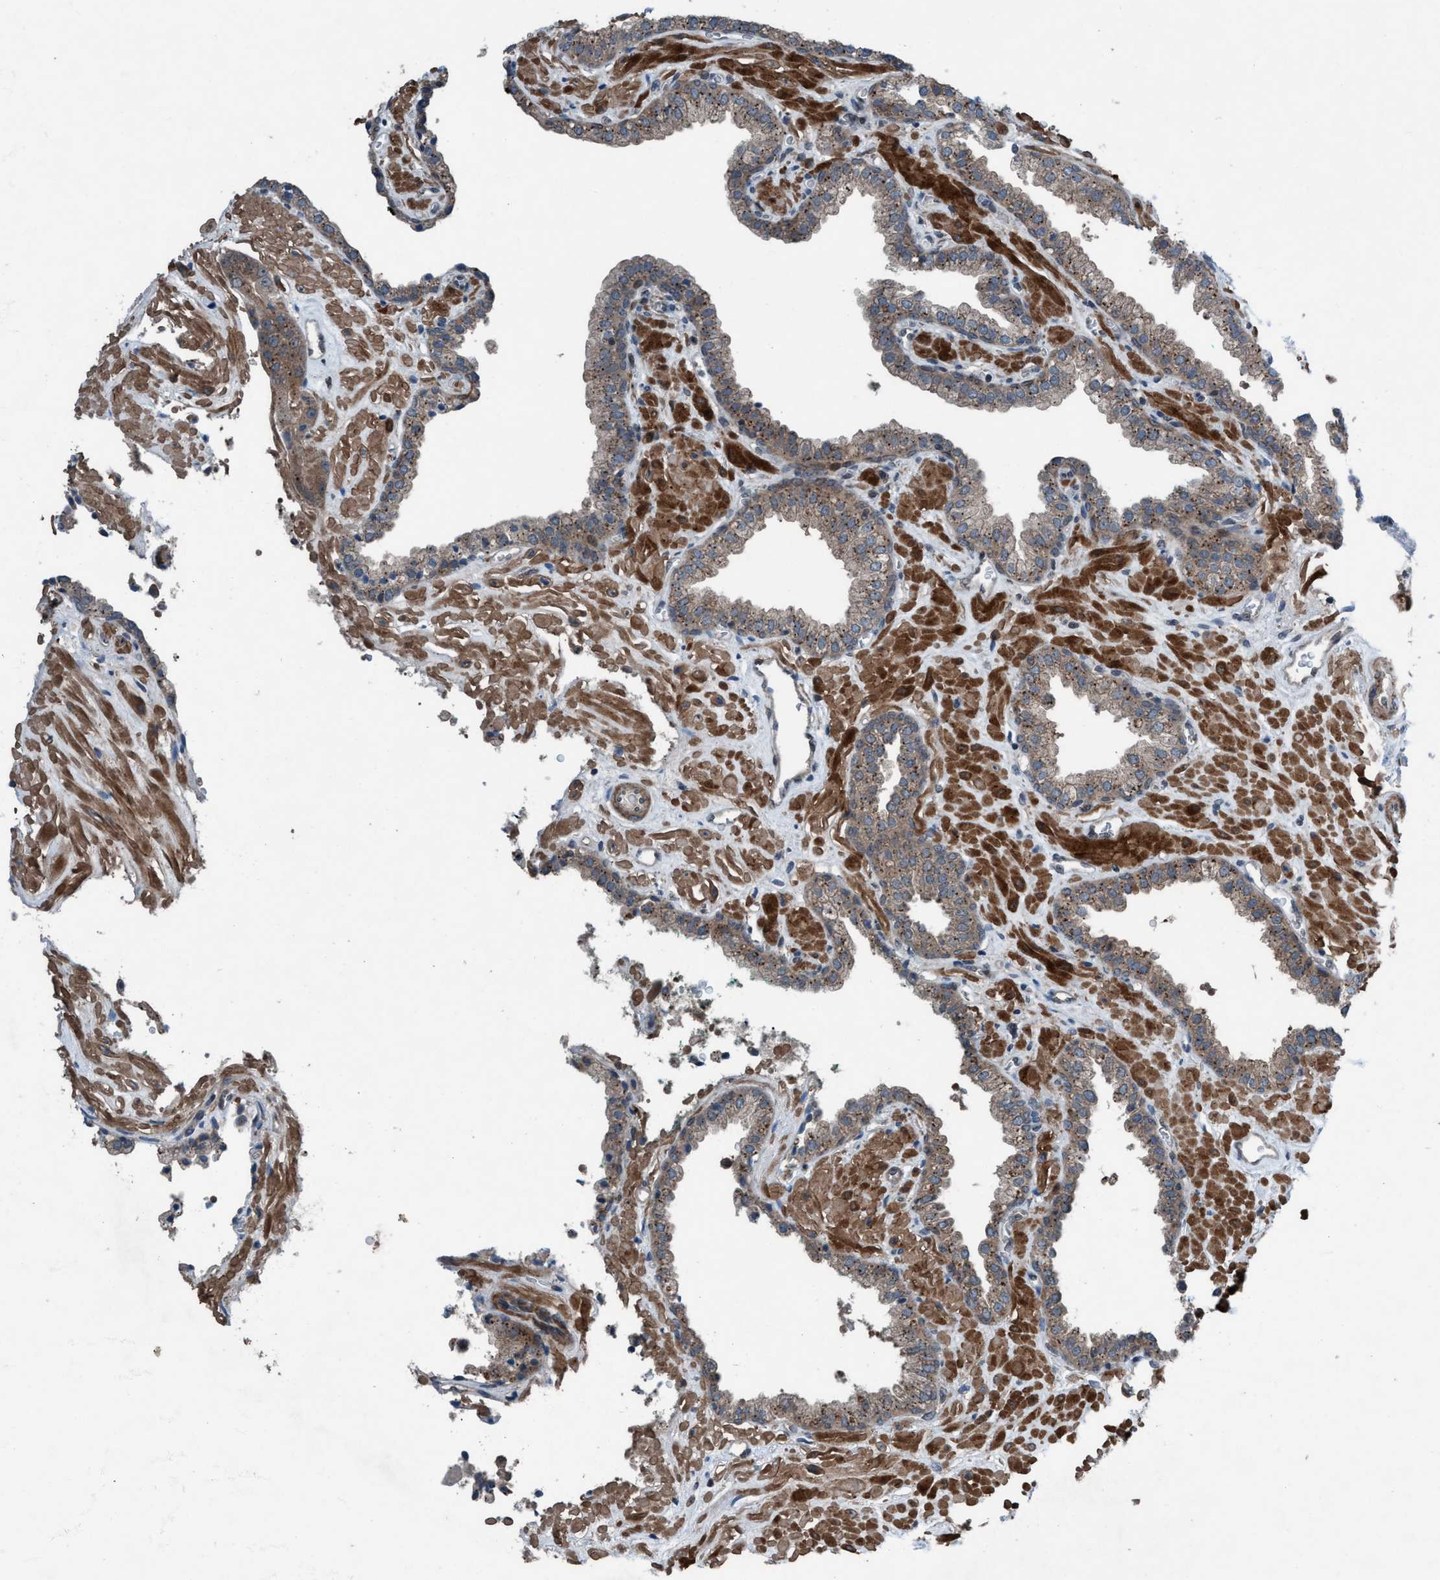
{"staining": {"intensity": "weak", "quantity": ">75%", "location": "cytoplasmic/membranous"}, "tissue": "prostate cancer", "cell_type": "Tumor cells", "image_type": "cancer", "snomed": [{"axis": "morphology", "description": "Adenocarcinoma, Low grade"}, {"axis": "topography", "description": "Prostate"}], "caption": "DAB (3,3'-diaminobenzidine) immunohistochemical staining of low-grade adenocarcinoma (prostate) demonstrates weak cytoplasmic/membranous protein staining in about >75% of tumor cells.", "gene": "NISCH", "patient": {"sex": "male", "age": 71}}